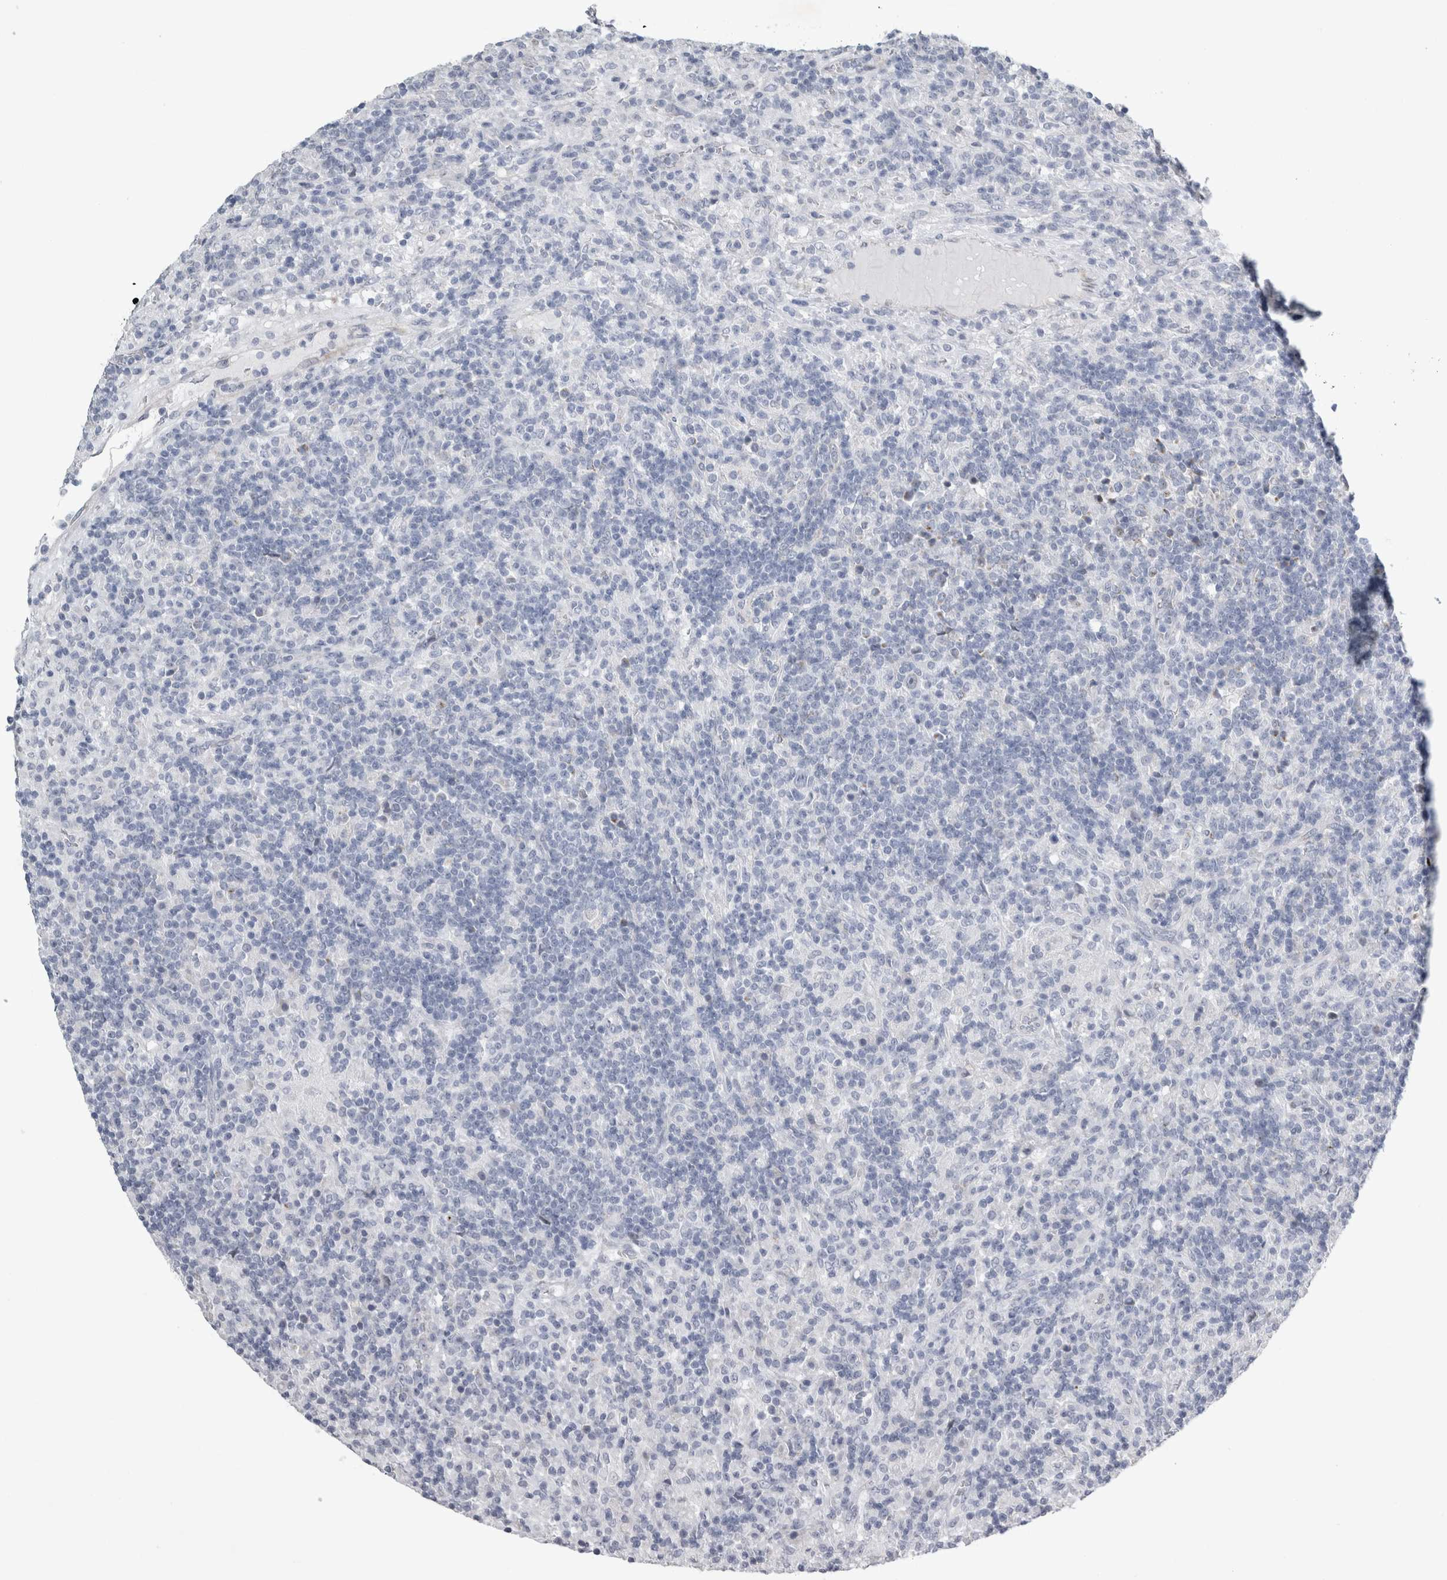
{"staining": {"intensity": "negative", "quantity": "none", "location": "none"}, "tissue": "lymphoma", "cell_type": "Tumor cells", "image_type": "cancer", "snomed": [{"axis": "morphology", "description": "Hodgkin's disease, NOS"}, {"axis": "topography", "description": "Lymph node"}], "caption": "This is an immunohistochemistry (IHC) image of Hodgkin's disease. There is no positivity in tumor cells.", "gene": "FXYD7", "patient": {"sex": "male", "age": 70}}